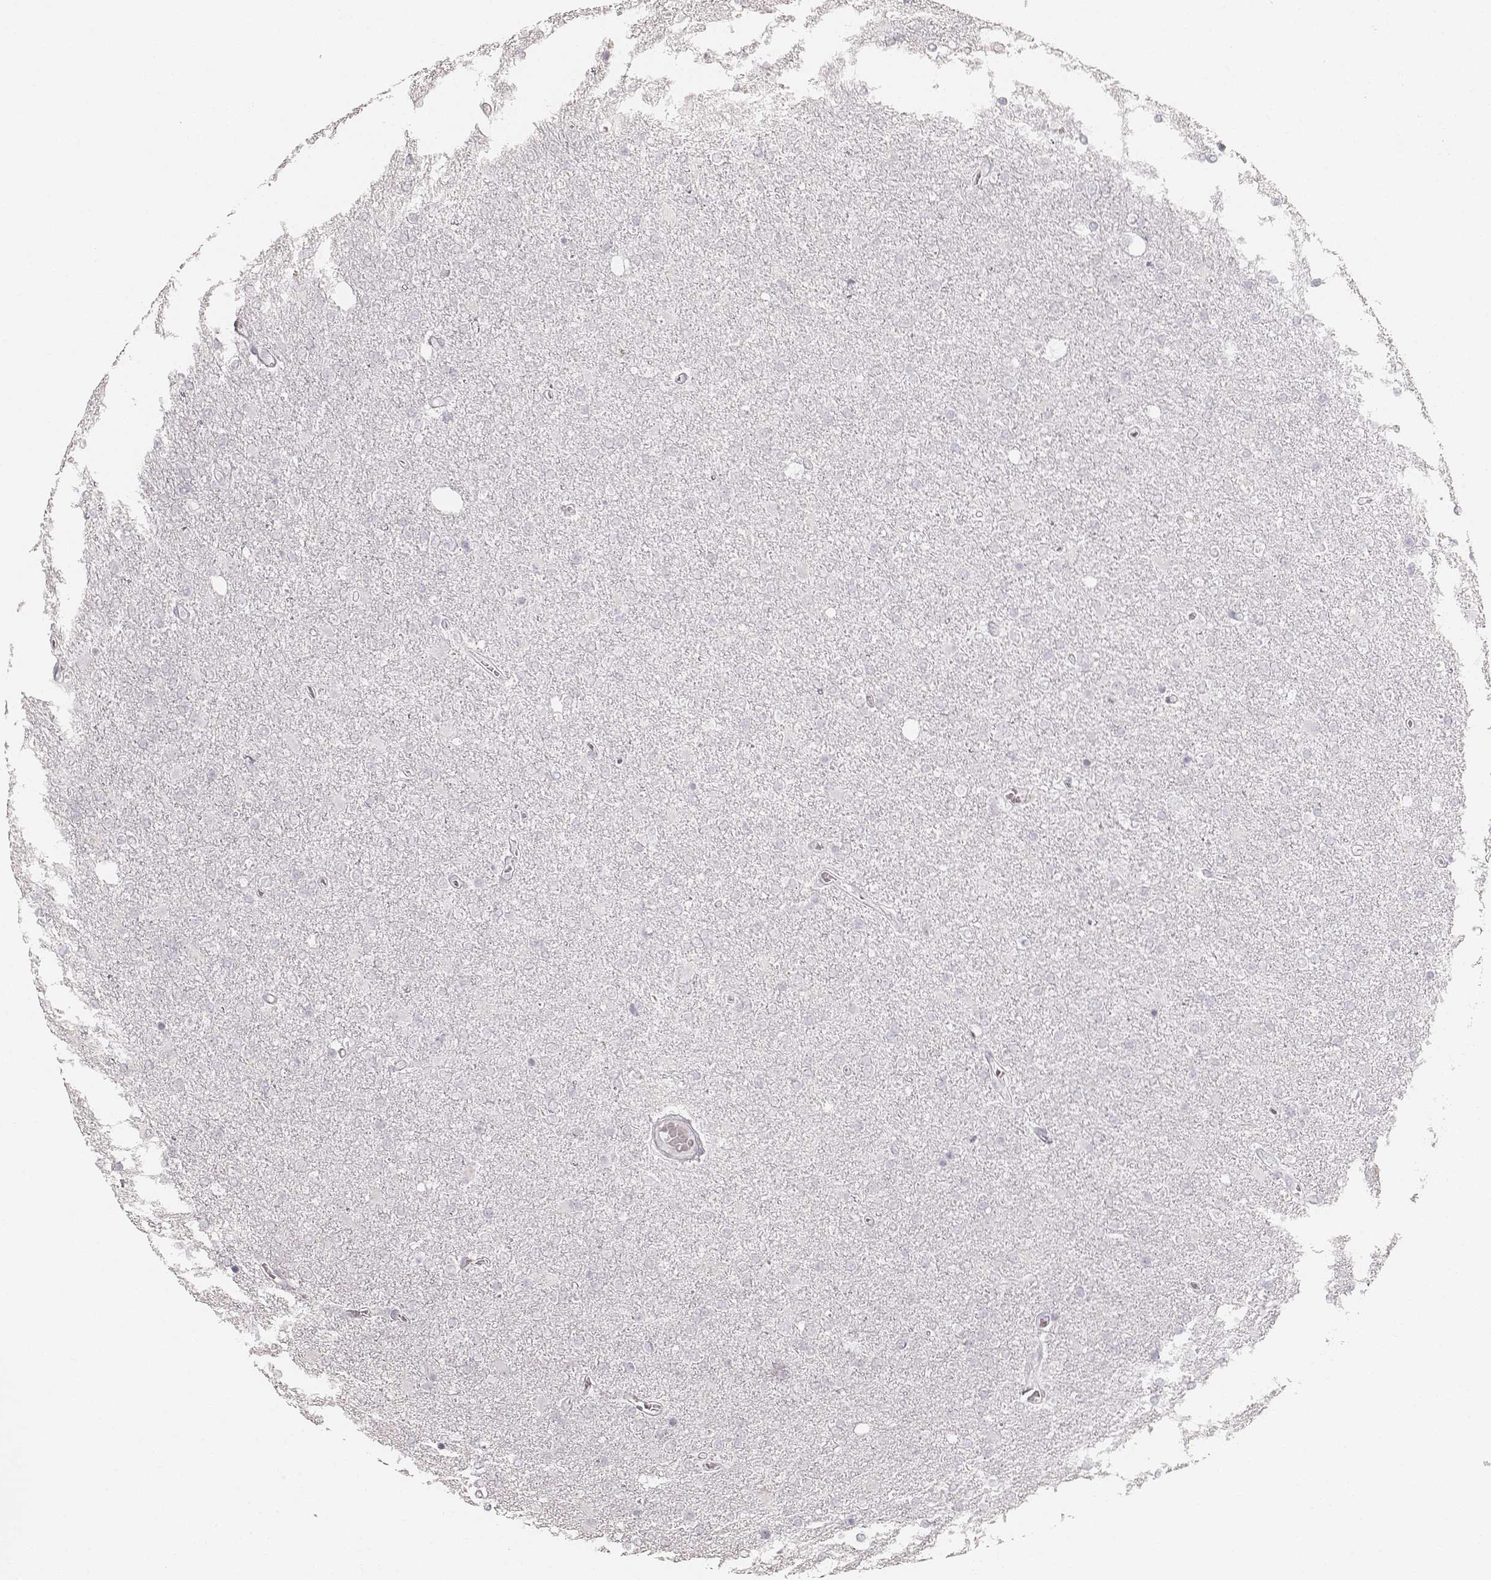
{"staining": {"intensity": "negative", "quantity": "none", "location": "none"}, "tissue": "glioma", "cell_type": "Tumor cells", "image_type": "cancer", "snomed": [{"axis": "morphology", "description": "Glioma, malignant, High grade"}, {"axis": "topography", "description": "Cerebral cortex"}], "caption": "An IHC image of malignant high-grade glioma is shown. There is no staining in tumor cells of malignant high-grade glioma.", "gene": "KRT34", "patient": {"sex": "male", "age": 70}}